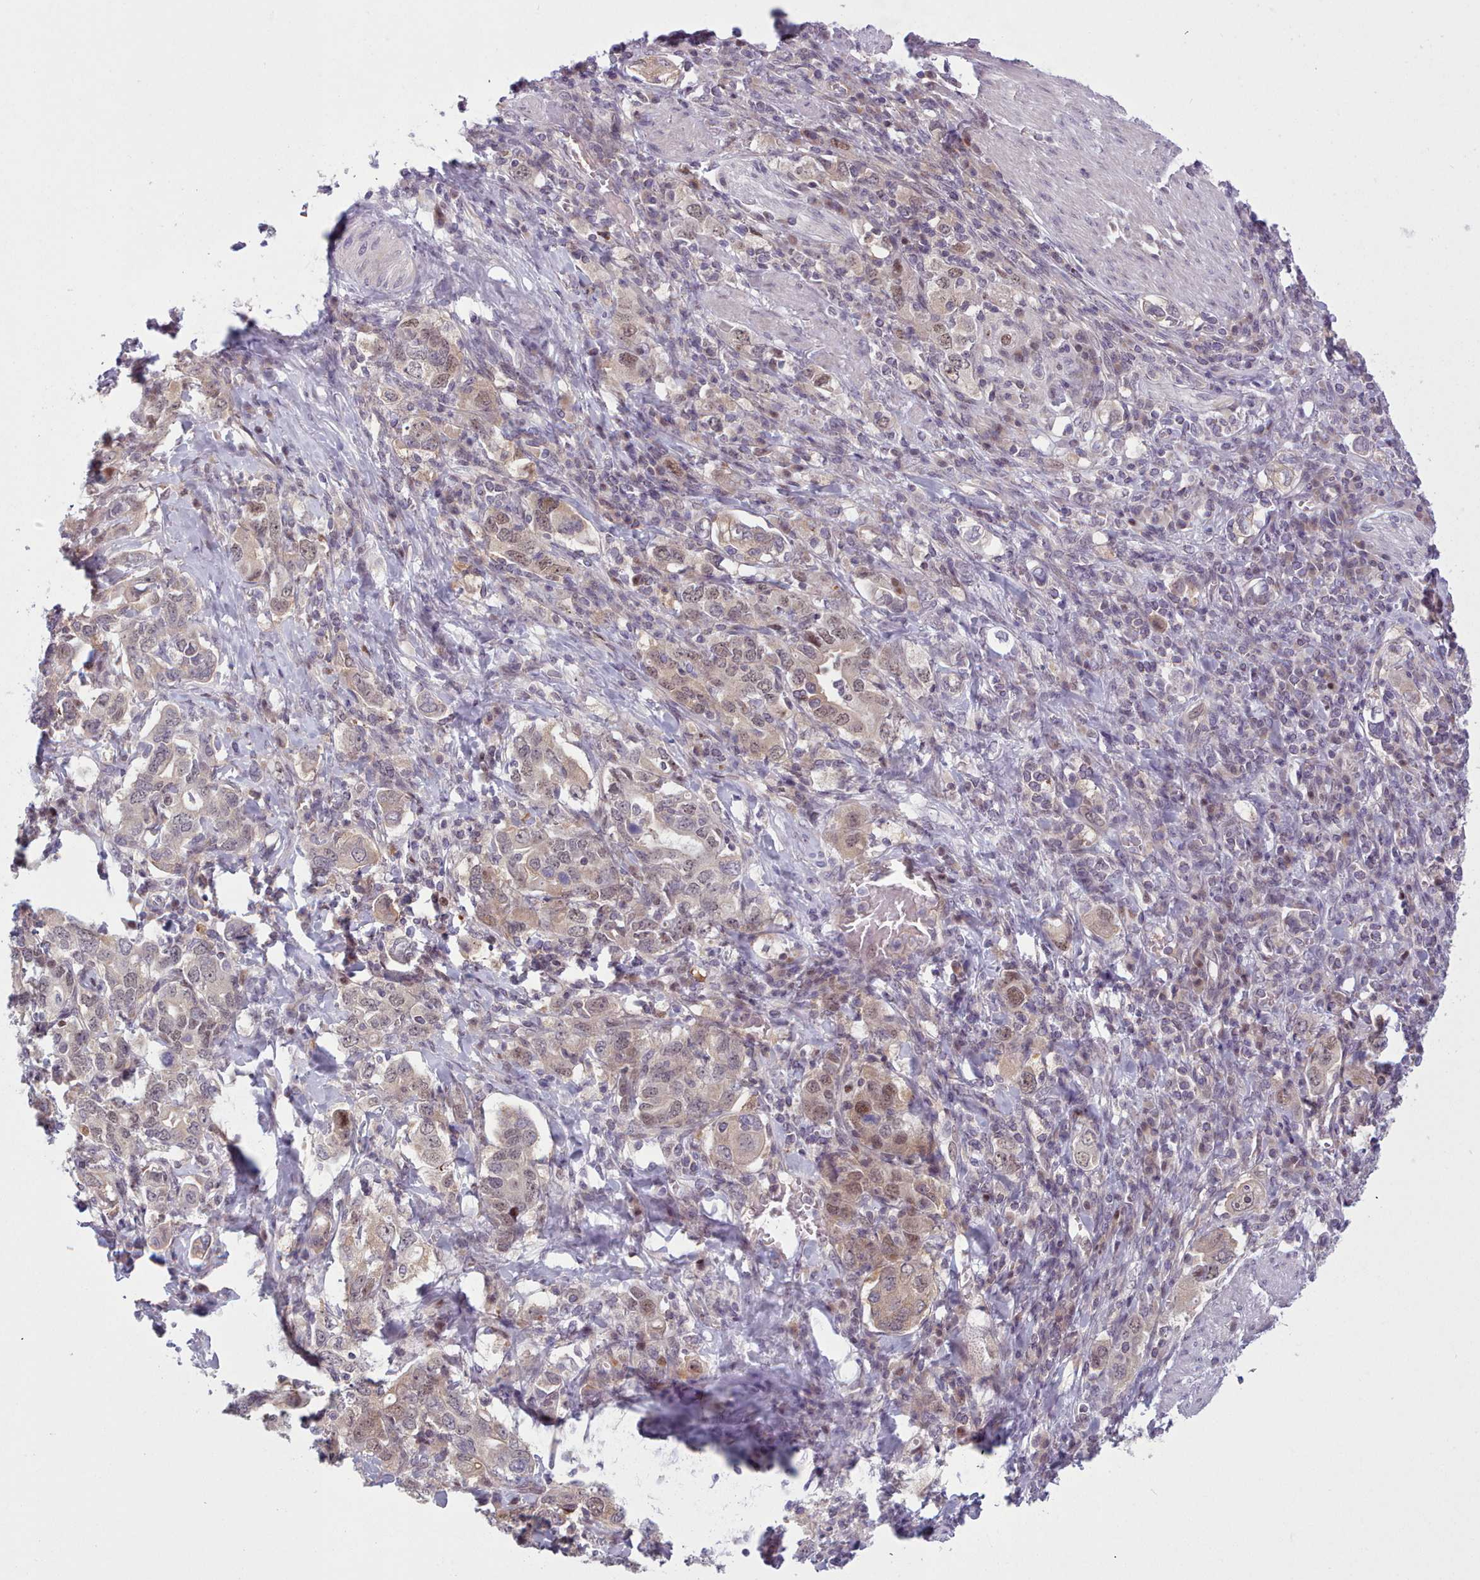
{"staining": {"intensity": "moderate", "quantity": "<25%", "location": "nuclear"}, "tissue": "stomach cancer", "cell_type": "Tumor cells", "image_type": "cancer", "snomed": [{"axis": "morphology", "description": "Adenocarcinoma, NOS"}, {"axis": "topography", "description": "Stomach, upper"}, {"axis": "topography", "description": "Stomach"}], "caption": "Approximately <25% of tumor cells in human stomach cancer (adenocarcinoma) demonstrate moderate nuclear protein positivity as visualized by brown immunohistochemical staining.", "gene": "KBTBD7", "patient": {"sex": "male", "age": 62}}